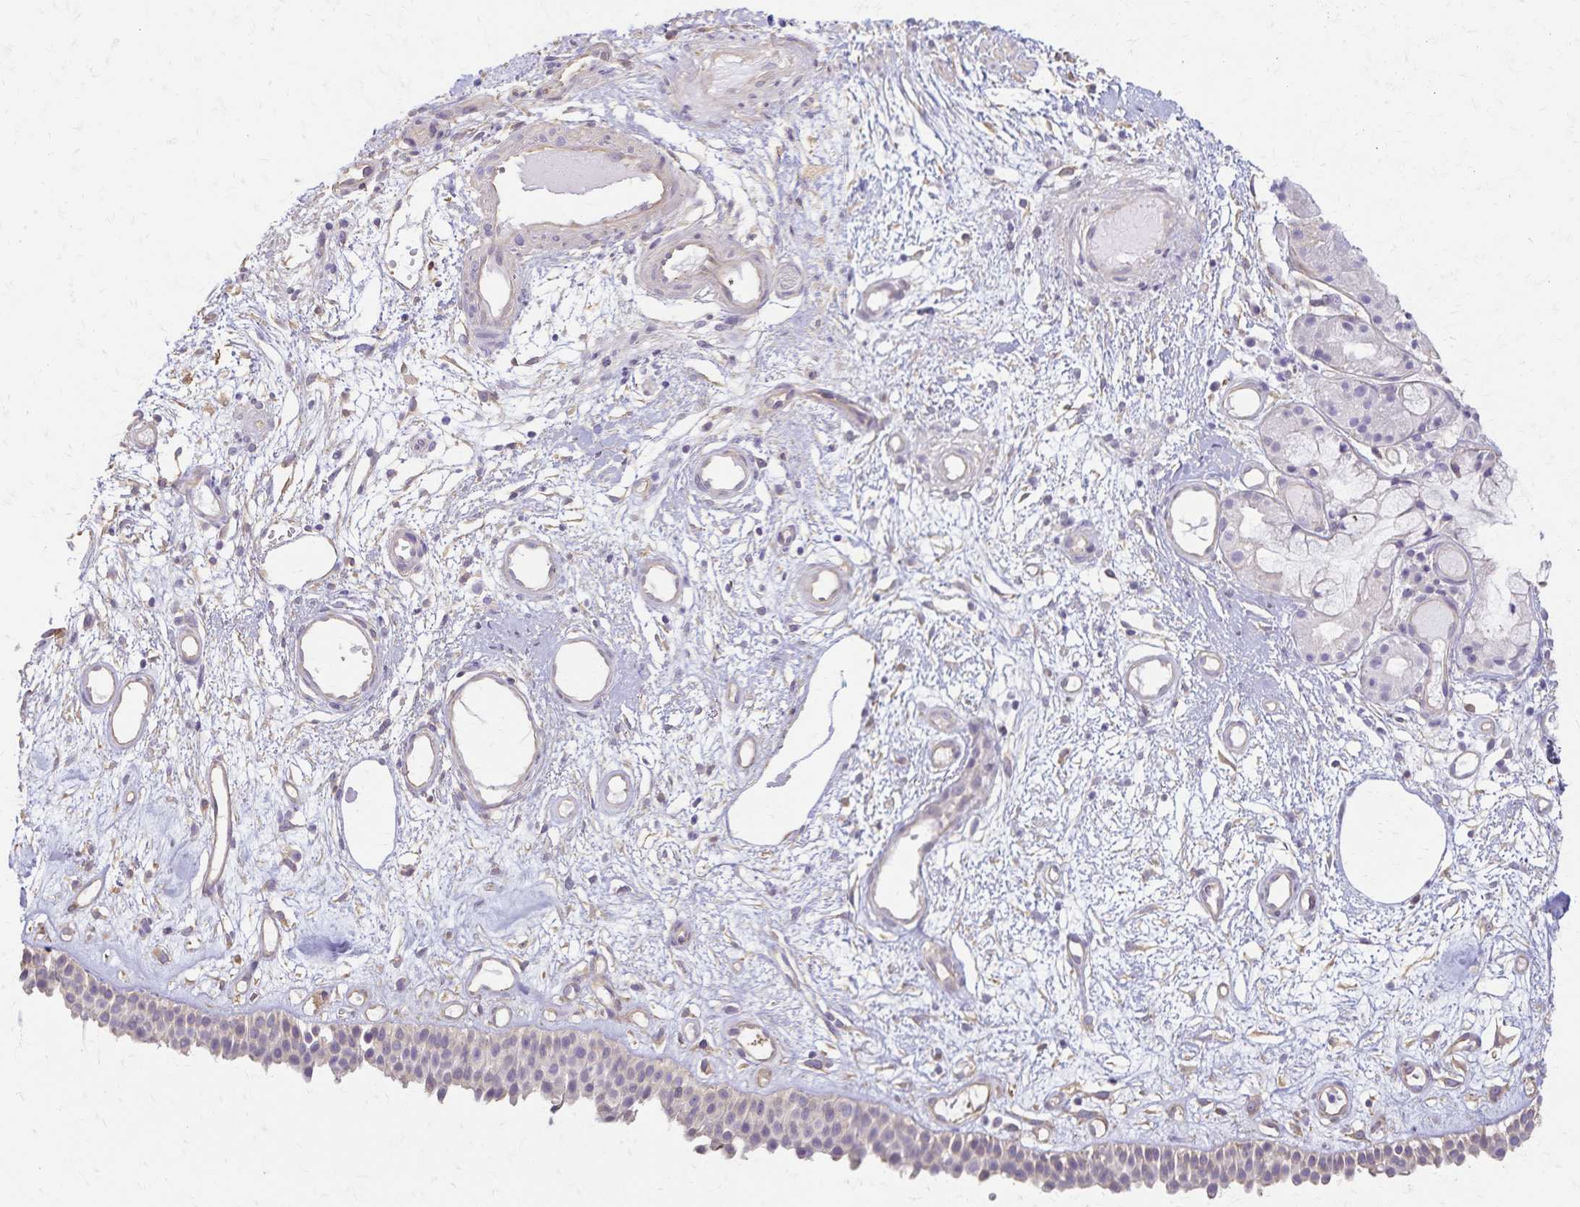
{"staining": {"intensity": "weak", "quantity": "<25%", "location": "cytoplasmic/membranous"}, "tissue": "nasopharynx", "cell_type": "Respiratory epithelial cells", "image_type": "normal", "snomed": [{"axis": "morphology", "description": "Normal tissue, NOS"}, {"axis": "morphology", "description": "Inflammation, NOS"}, {"axis": "topography", "description": "Nasopharynx"}], "caption": "The immunohistochemistry (IHC) micrograph has no significant expression in respiratory epithelial cells of nasopharynx.", "gene": "KISS1", "patient": {"sex": "male", "age": 54}}